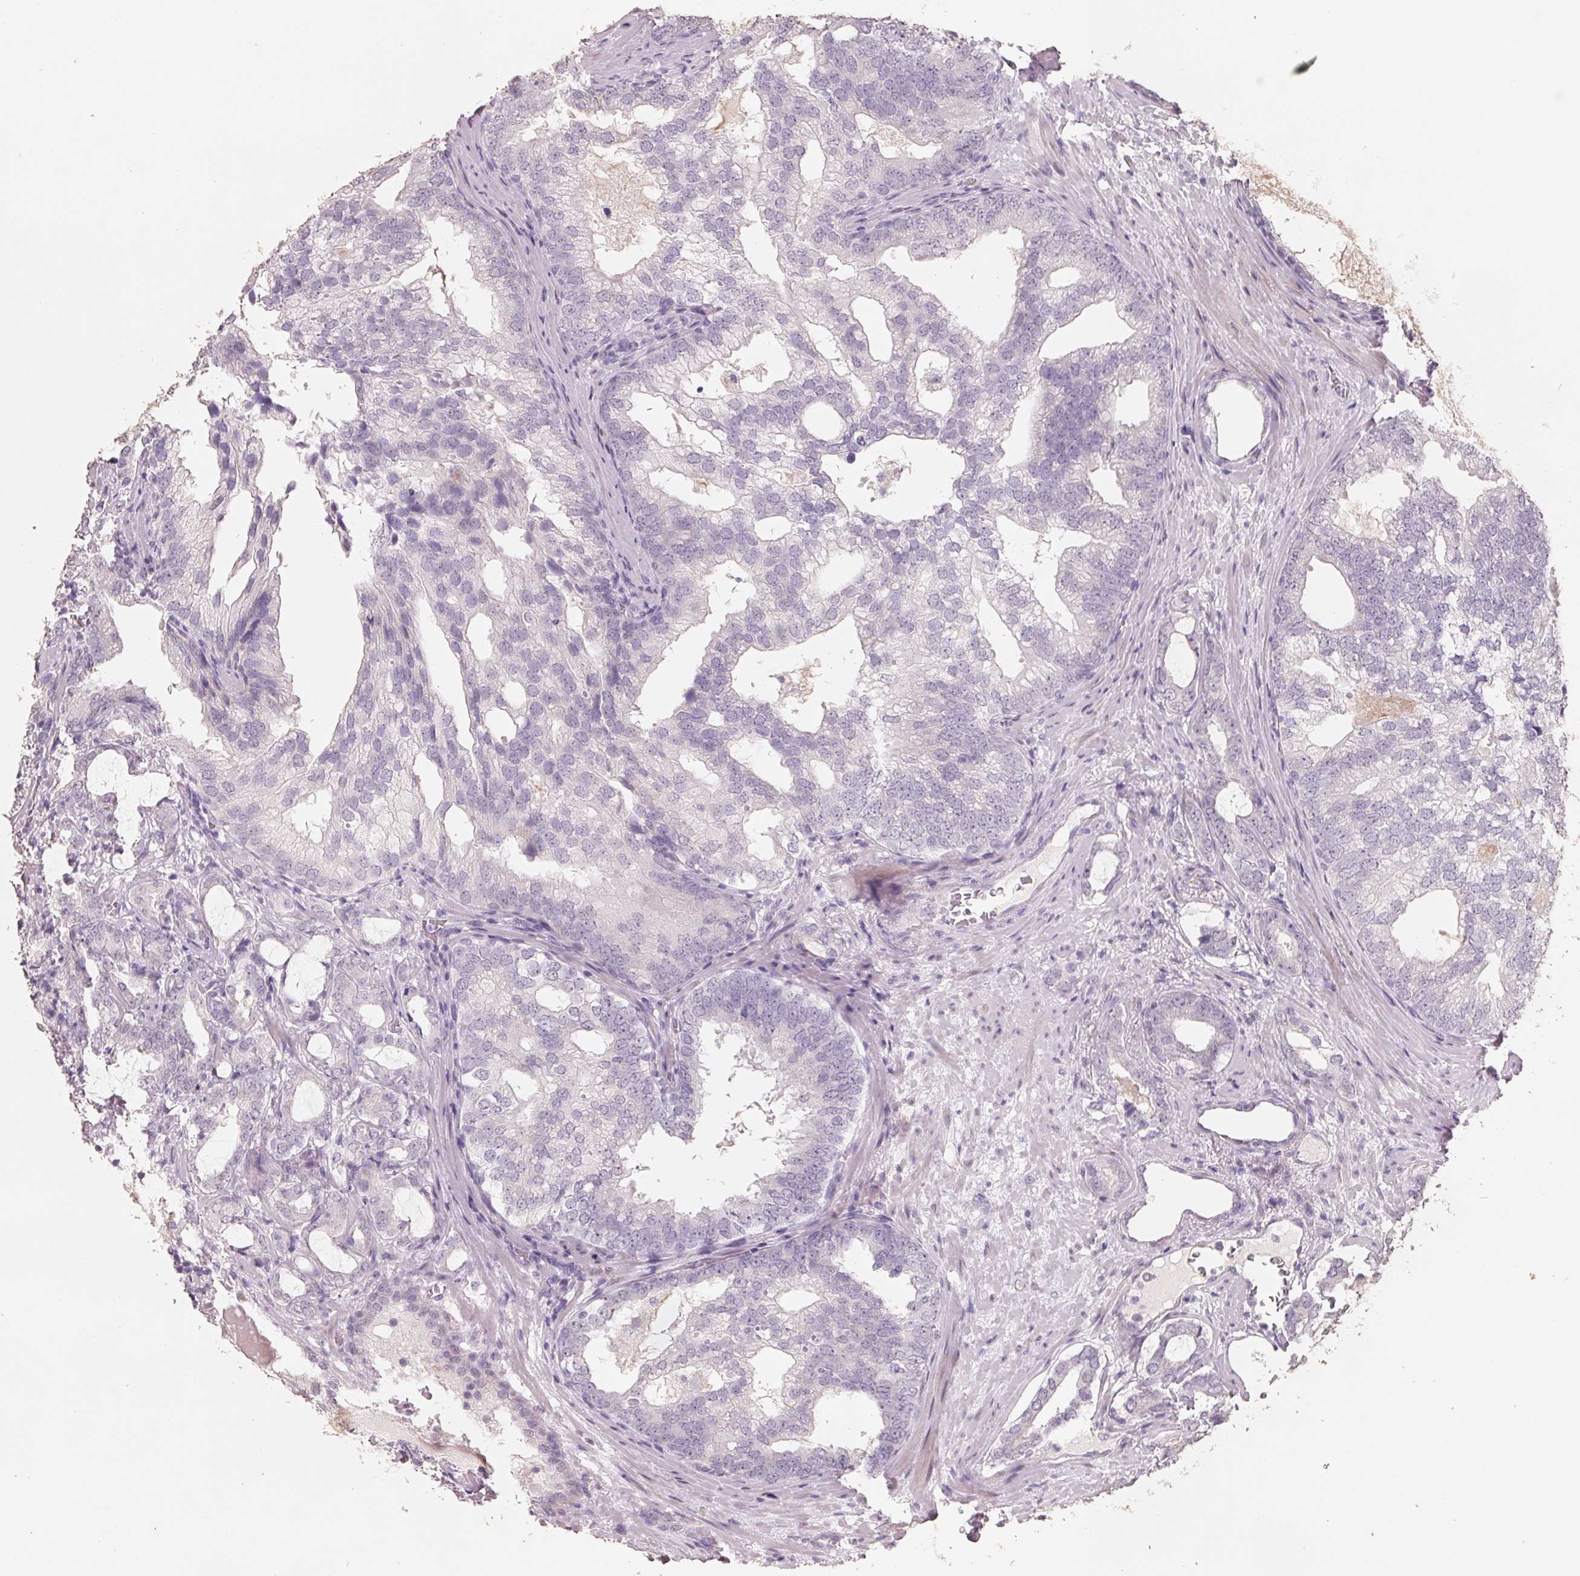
{"staining": {"intensity": "negative", "quantity": "none", "location": "none"}, "tissue": "prostate cancer", "cell_type": "Tumor cells", "image_type": "cancer", "snomed": [{"axis": "morphology", "description": "Adenocarcinoma, High grade"}, {"axis": "topography", "description": "Prostate"}], "caption": "Immunohistochemical staining of prostate high-grade adenocarcinoma demonstrates no significant positivity in tumor cells.", "gene": "FTCD", "patient": {"sex": "male", "age": 75}}